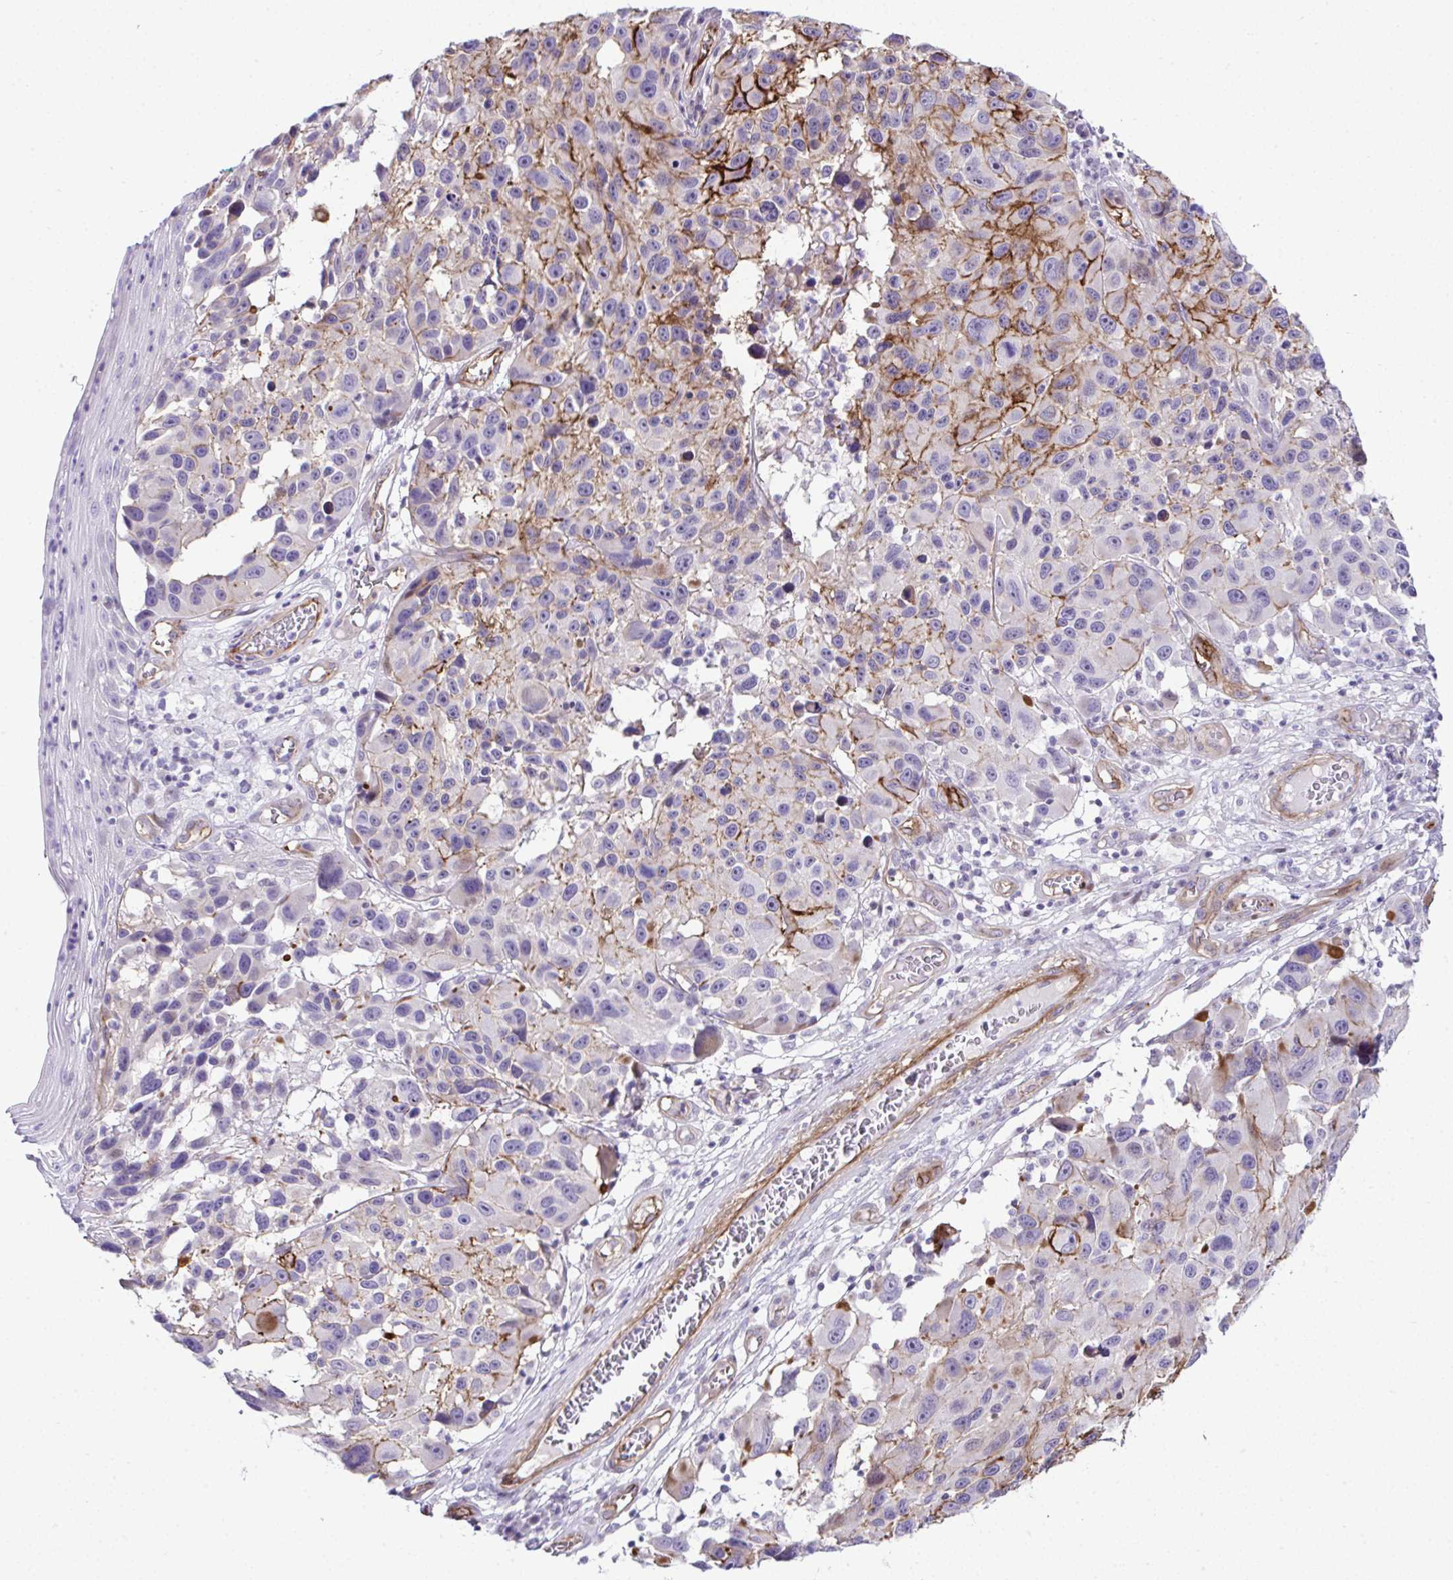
{"staining": {"intensity": "strong", "quantity": "25%-75%", "location": "cytoplasmic/membranous"}, "tissue": "melanoma", "cell_type": "Tumor cells", "image_type": "cancer", "snomed": [{"axis": "morphology", "description": "Malignant melanoma, NOS"}, {"axis": "topography", "description": "Skin"}], "caption": "Human melanoma stained for a protein (brown) reveals strong cytoplasmic/membranous positive positivity in approximately 25%-75% of tumor cells.", "gene": "FBXO34", "patient": {"sex": "male", "age": 53}}